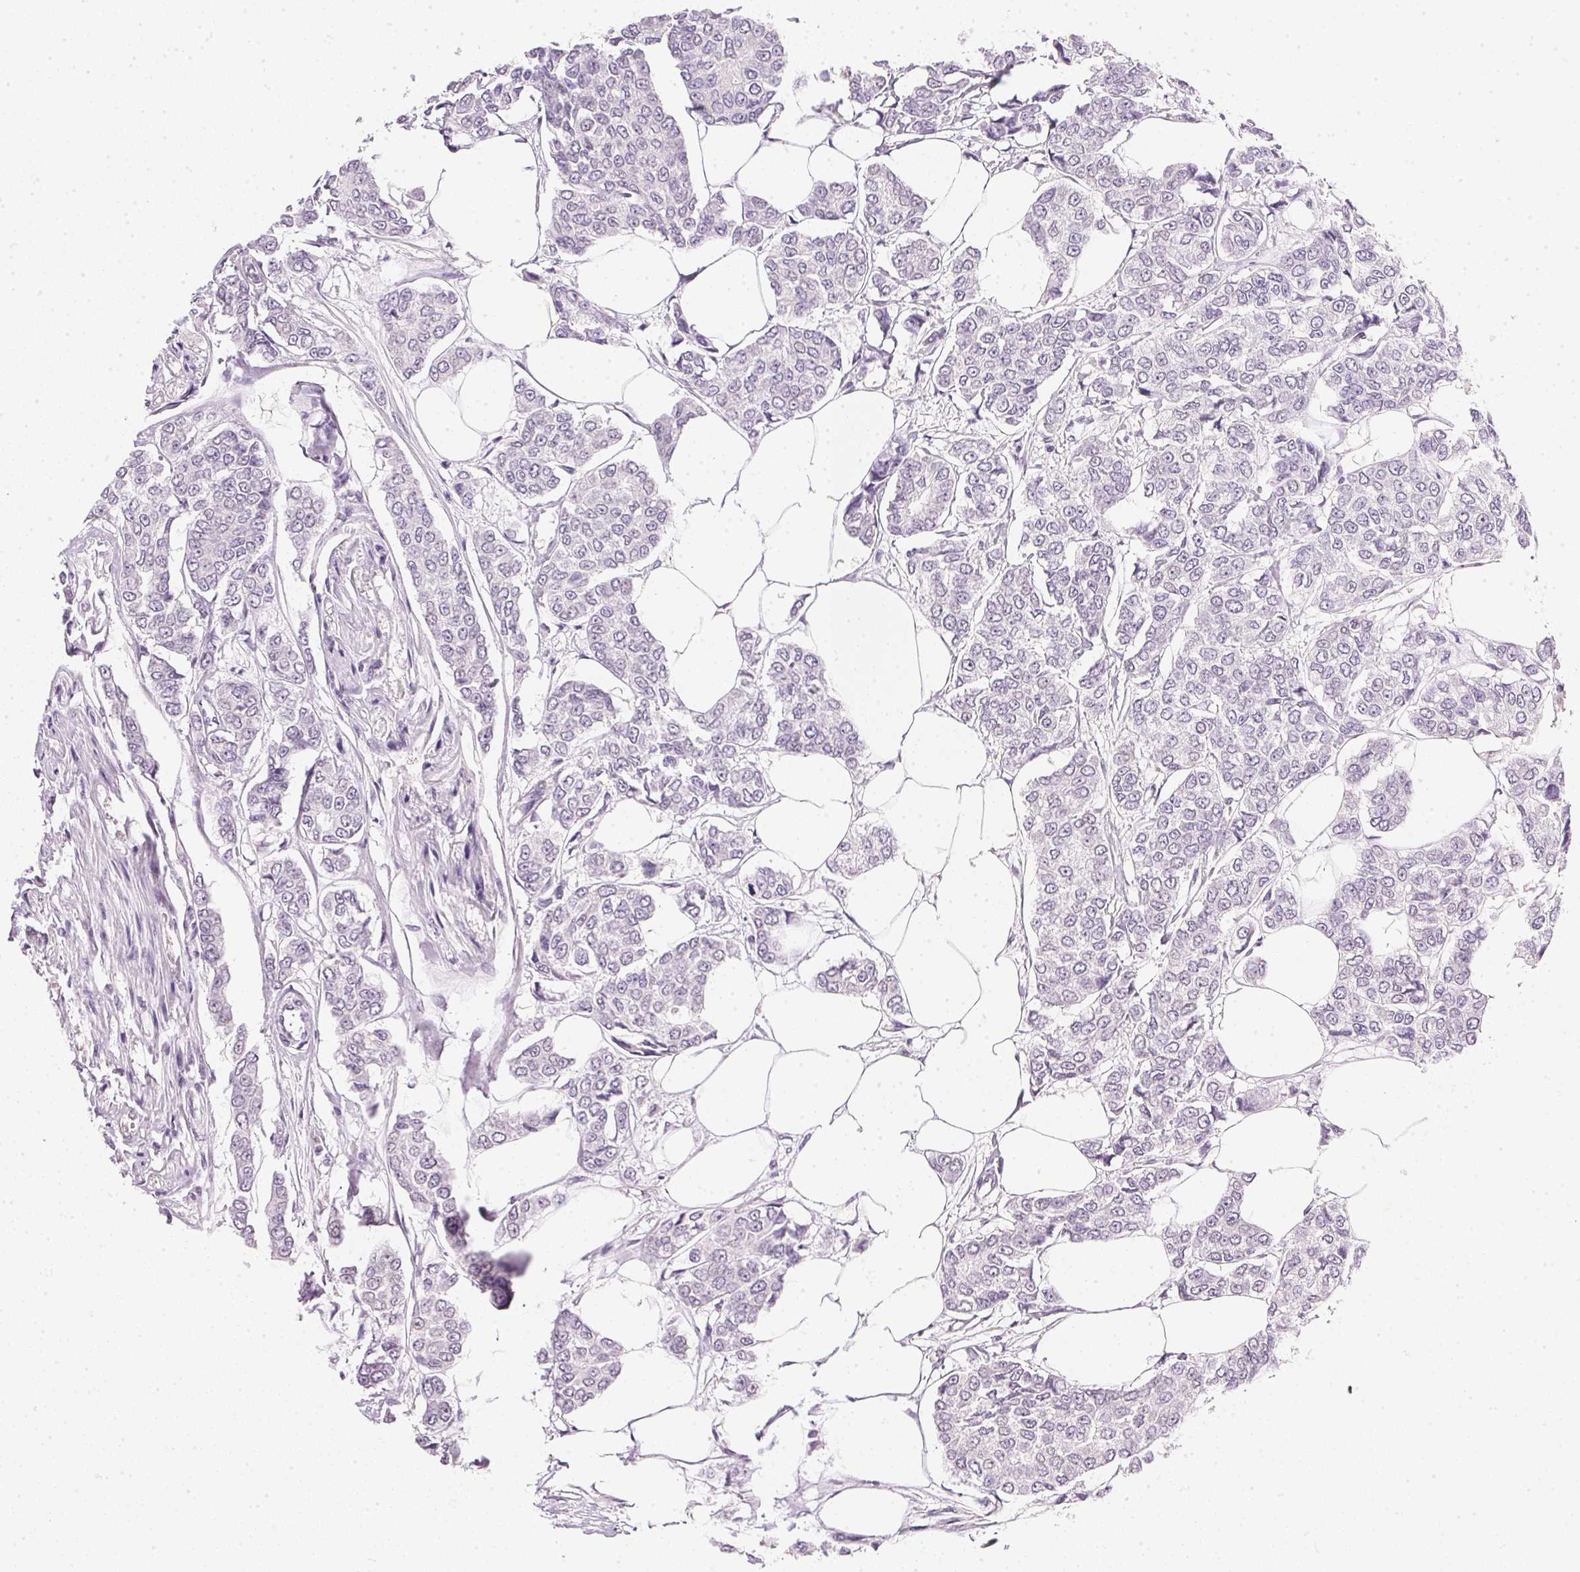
{"staining": {"intensity": "negative", "quantity": "none", "location": "none"}, "tissue": "breast cancer", "cell_type": "Tumor cells", "image_type": "cancer", "snomed": [{"axis": "morphology", "description": "Duct carcinoma"}, {"axis": "topography", "description": "Breast"}], "caption": "Tumor cells show no significant positivity in intraductal carcinoma (breast).", "gene": "IGFBP1", "patient": {"sex": "female", "age": 94}}